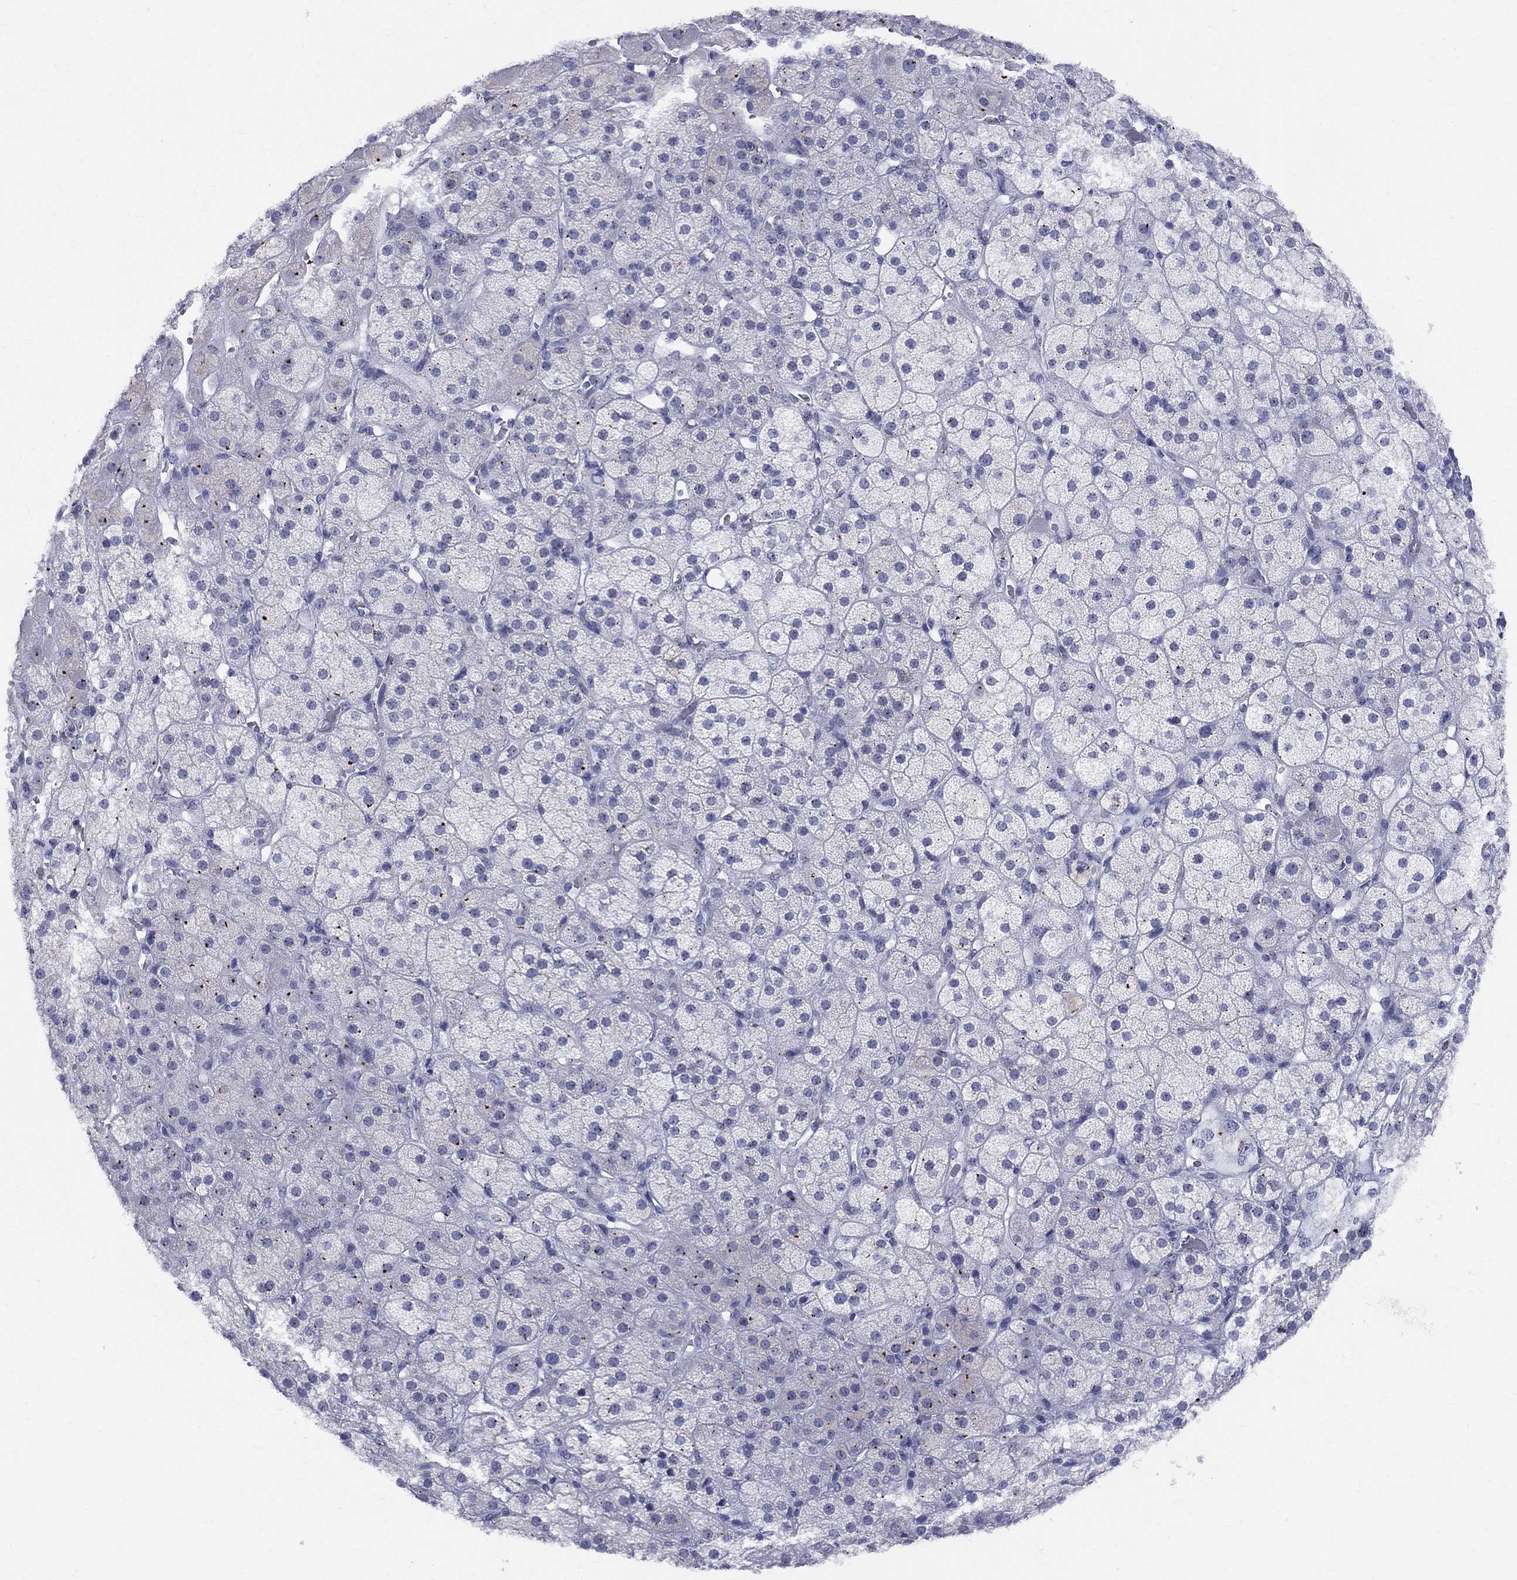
{"staining": {"intensity": "negative", "quantity": "none", "location": "none"}, "tissue": "adrenal gland", "cell_type": "Glandular cells", "image_type": "normal", "snomed": [{"axis": "morphology", "description": "Normal tissue, NOS"}, {"axis": "topography", "description": "Adrenal gland"}], "caption": "Immunohistochemistry (IHC) of normal adrenal gland exhibits no positivity in glandular cells. (Brightfield microscopy of DAB (3,3'-diaminobenzidine) immunohistochemistry at high magnification).", "gene": "CEP43", "patient": {"sex": "male", "age": 57}}